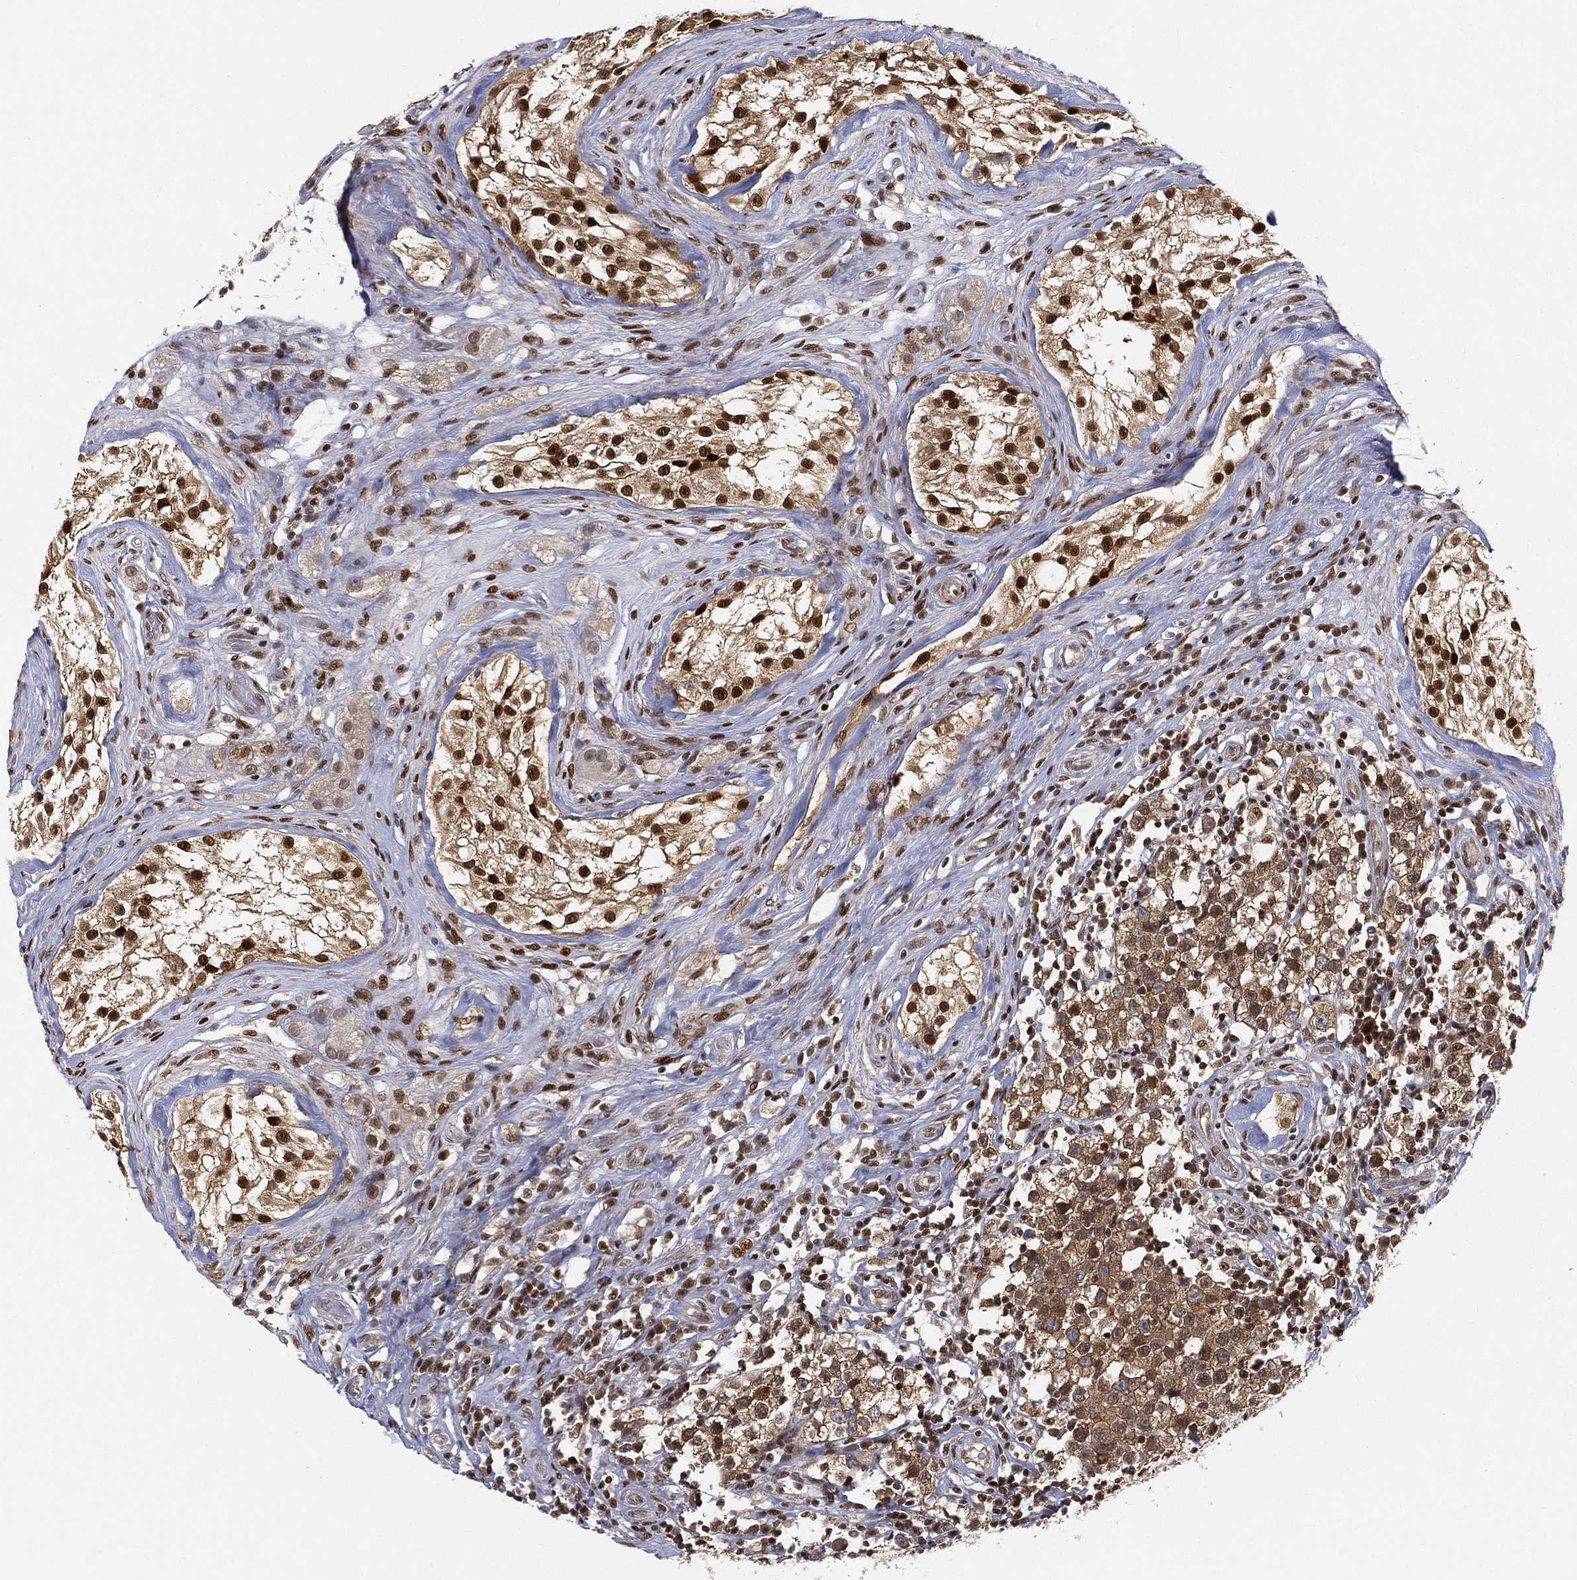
{"staining": {"intensity": "moderate", "quantity": ">75%", "location": "cytoplasmic/membranous"}, "tissue": "testis cancer", "cell_type": "Tumor cells", "image_type": "cancer", "snomed": [{"axis": "morphology", "description": "Seminoma, NOS"}, {"axis": "morphology", "description": "Carcinoma, Embryonal, NOS"}, {"axis": "topography", "description": "Testis"}], "caption": "An immunohistochemistry micrograph of neoplastic tissue is shown. Protein staining in brown shows moderate cytoplasmic/membranous positivity in testis cancer within tumor cells.", "gene": "CRTC3", "patient": {"sex": "male", "age": 41}}